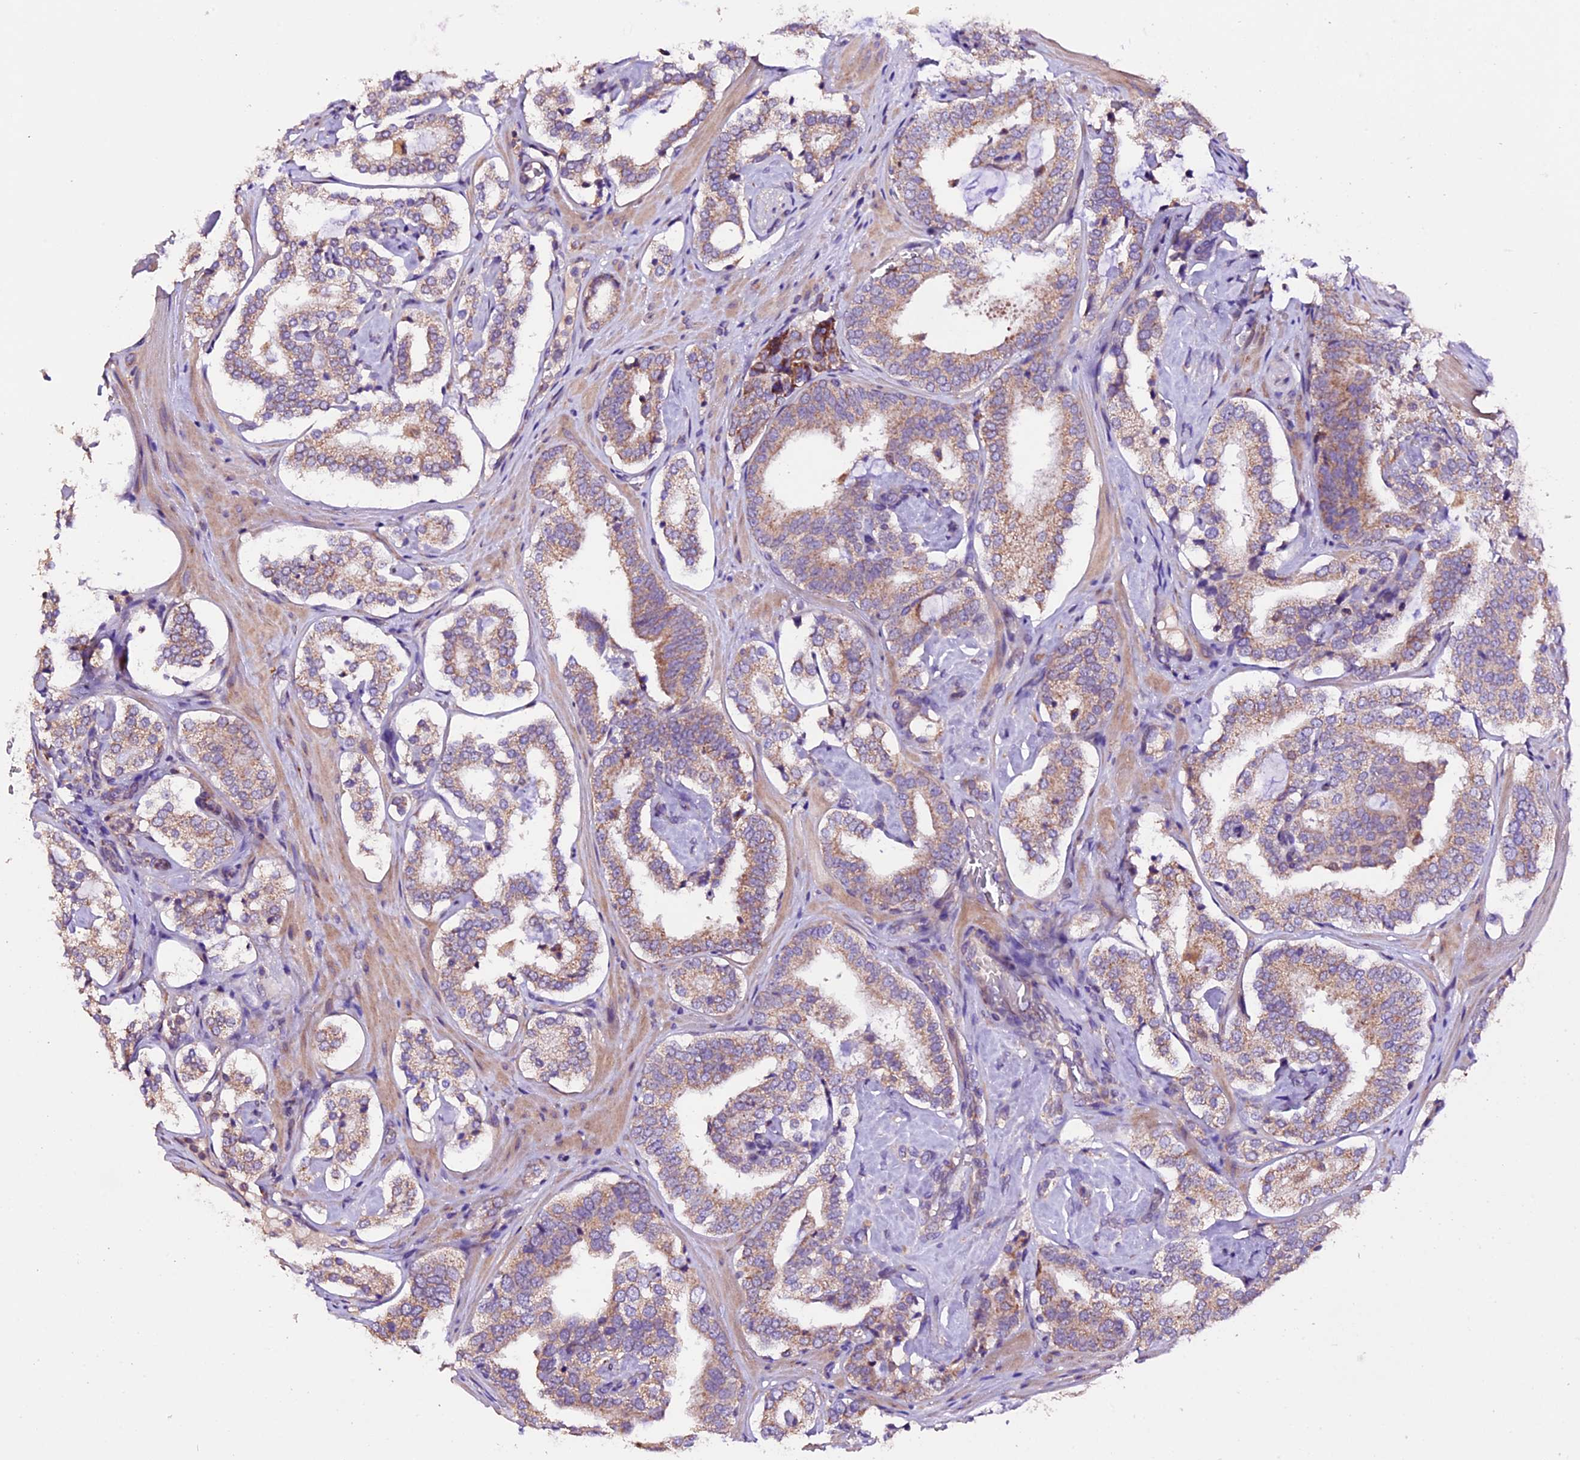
{"staining": {"intensity": "moderate", "quantity": ">75%", "location": "cytoplasmic/membranous"}, "tissue": "prostate cancer", "cell_type": "Tumor cells", "image_type": "cancer", "snomed": [{"axis": "morphology", "description": "Adenocarcinoma, High grade"}, {"axis": "topography", "description": "Prostate"}], "caption": "Brown immunohistochemical staining in prostate high-grade adenocarcinoma exhibits moderate cytoplasmic/membranous positivity in approximately >75% of tumor cells. The staining was performed using DAB, with brown indicating positive protein expression. Nuclei are stained blue with hematoxylin.", "gene": "DDX28", "patient": {"sex": "male", "age": 63}}